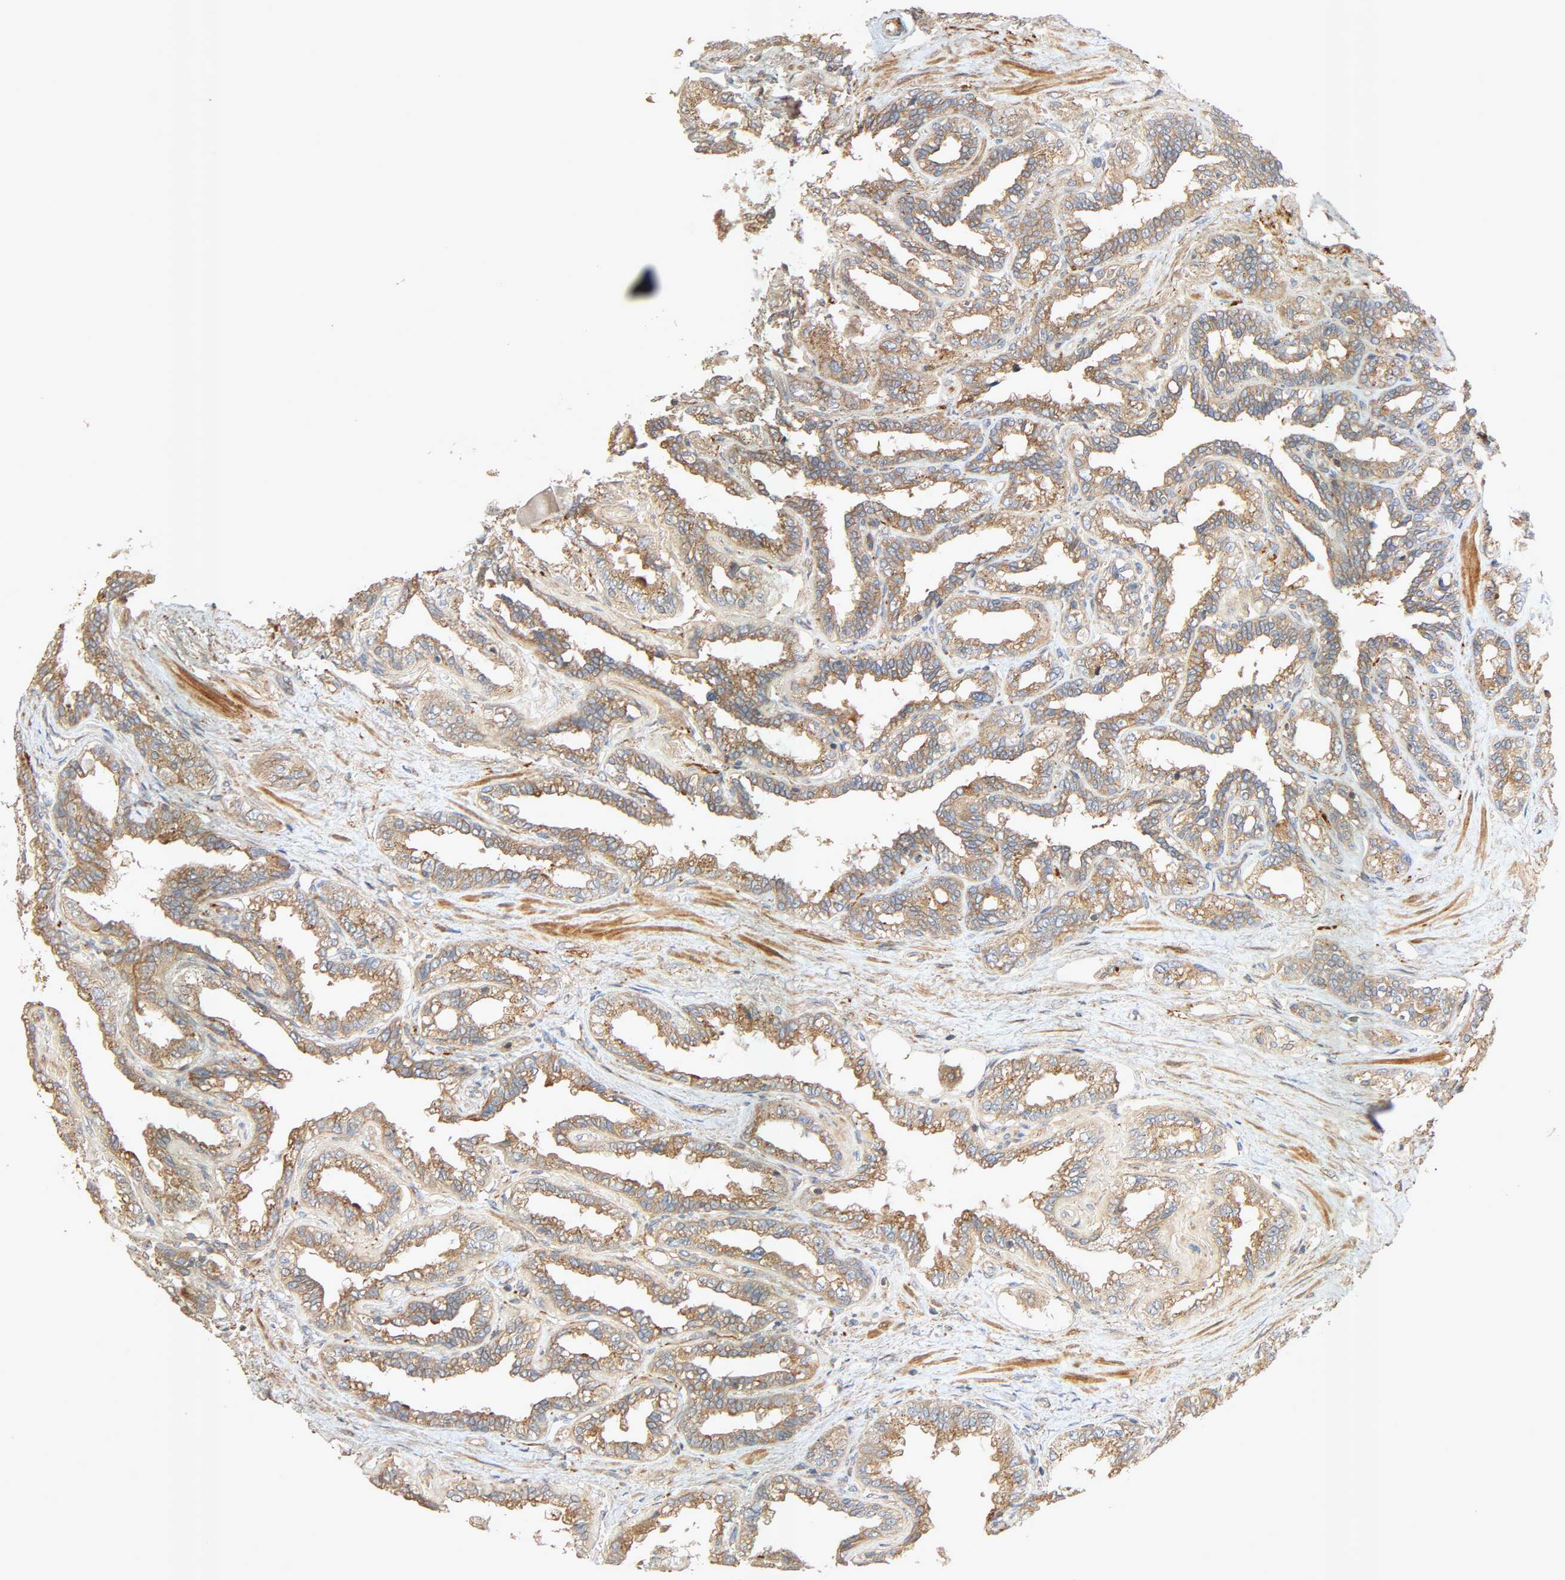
{"staining": {"intensity": "weak", "quantity": "25%-75%", "location": "cytoplasmic/membranous"}, "tissue": "seminal vesicle", "cell_type": "Glandular cells", "image_type": "normal", "snomed": [{"axis": "morphology", "description": "Normal tissue, NOS"}, {"axis": "morphology", "description": "Inflammation, NOS"}, {"axis": "topography", "description": "Urinary bladder"}, {"axis": "topography", "description": "Prostate"}, {"axis": "topography", "description": "Seminal veicle"}], "caption": "Protein staining reveals weak cytoplasmic/membranous positivity in approximately 25%-75% of glandular cells in unremarkable seminal vesicle. (Stains: DAB (3,3'-diaminobenzidine) in brown, nuclei in blue, Microscopy: brightfield microscopy at high magnification).", "gene": "SGSM1", "patient": {"sex": "male", "age": 82}}